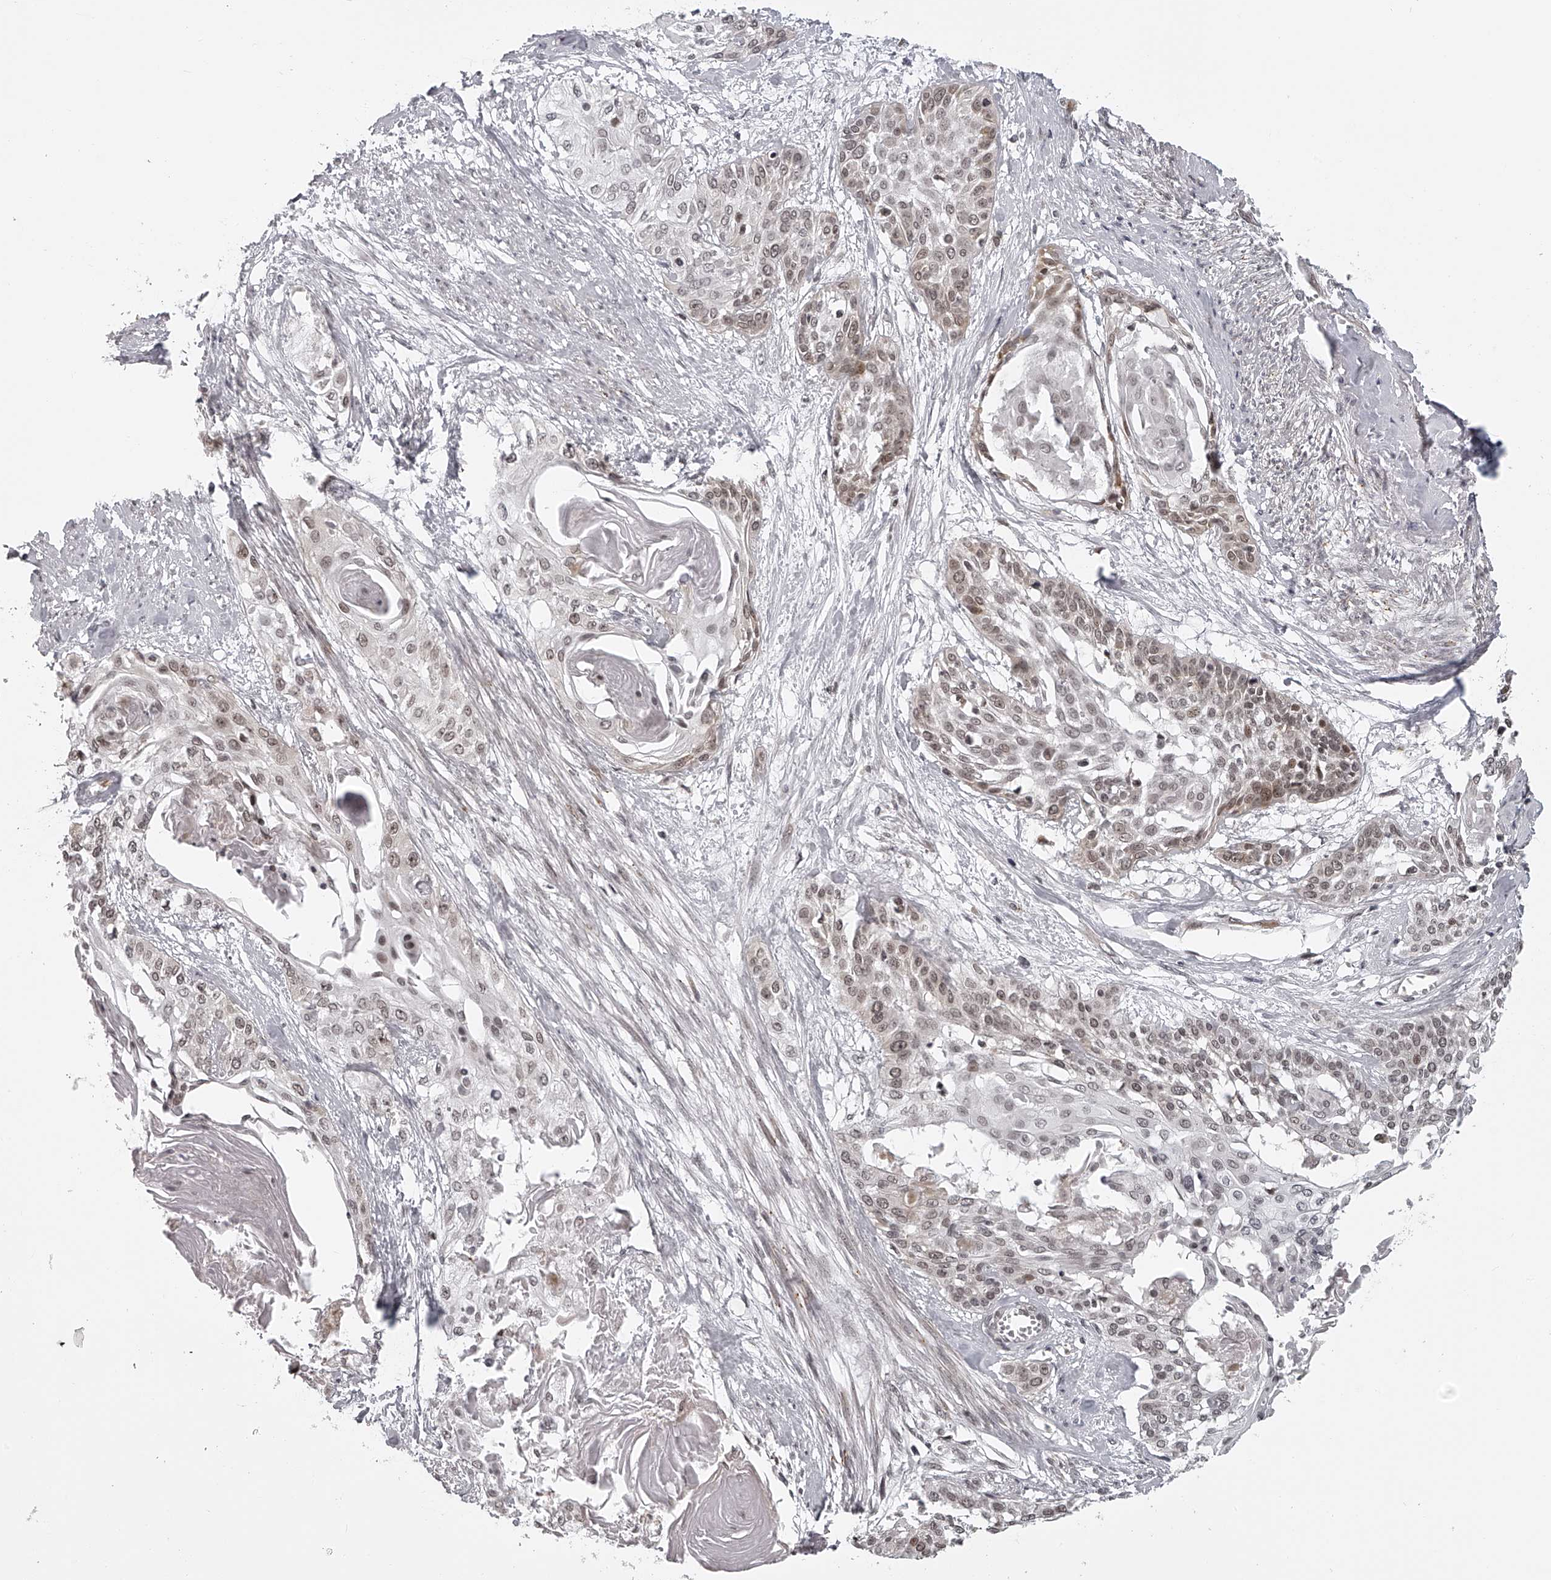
{"staining": {"intensity": "moderate", "quantity": ">75%", "location": "cytoplasmic/membranous,nuclear"}, "tissue": "cervical cancer", "cell_type": "Tumor cells", "image_type": "cancer", "snomed": [{"axis": "morphology", "description": "Squamous cell carcinoma, NOS"}, {"axis": "topography", "description": "Cervix"}], "caption": "Cervical cancer tissue reveals moderate cytoplasmic/membranous and nuclear expression in approximately >75% of tumor cells", "gene": "ODF2L", "patient": {"sex": "female", "age": 57}}